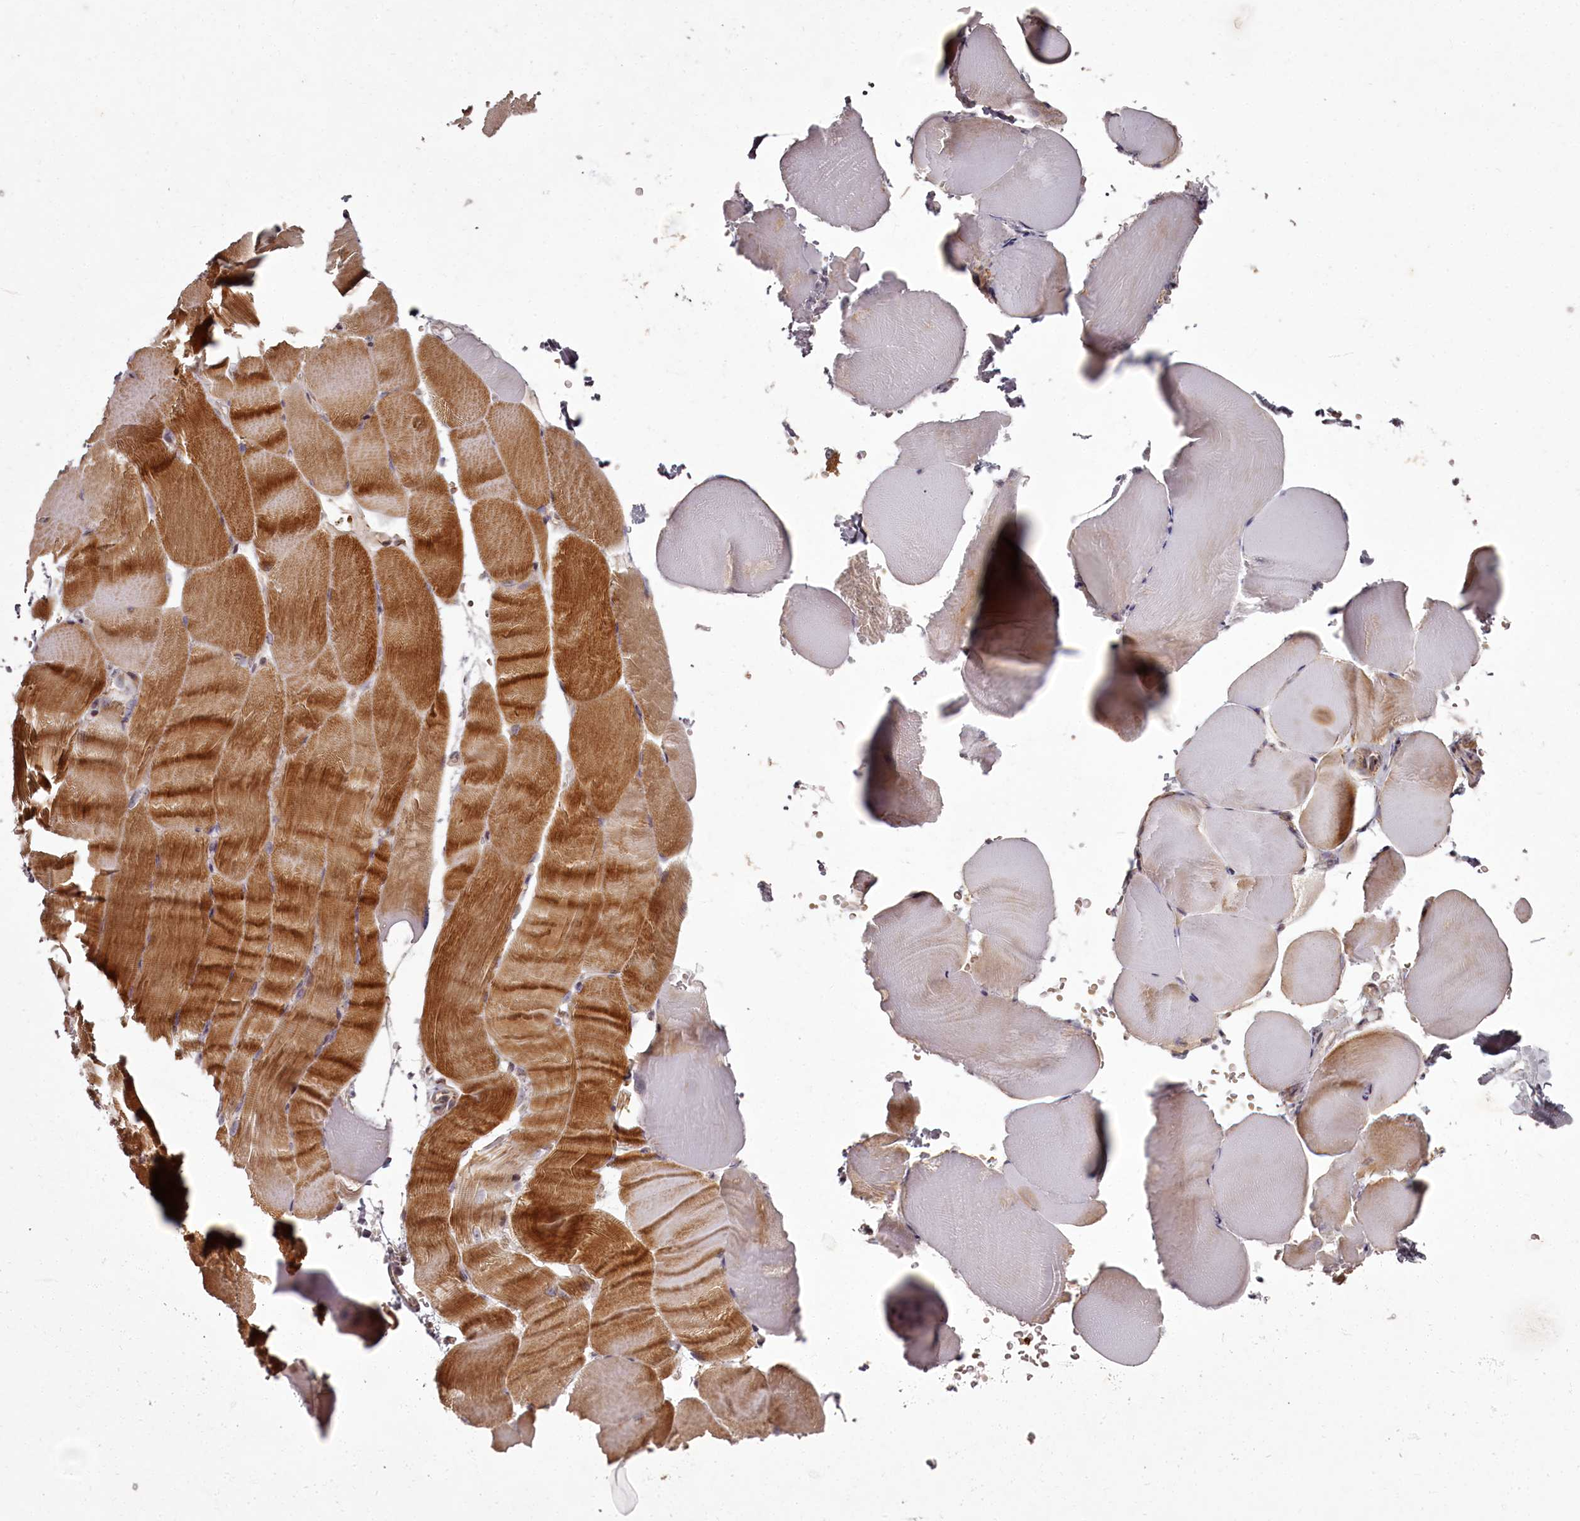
{"staining": {"intensity": "moderate", "quantity": ">75%", "location": "cytoplasmic/membranous"}, "tissue": "skeletal muscle", "cell_type": "Myocytes", "image_type": "normal", "snomed": [{"axis": "morphology", "description": "Normal tissue, NOS"}, {"axis": "topography", "description": "Skeletal muscle"}, {"axis": "topography", "description": "Parathyroid gland"}], "caption": "The histopathology image demonstrates a brown stain indicating the presence of a protein in the cytoplasmic/membranous of myocytes in skeletal muscle. (IHC, brightfield microscopy, high magnification).", "gene": "PCBP2", "patient": {"sex": "female", "age": 37}}